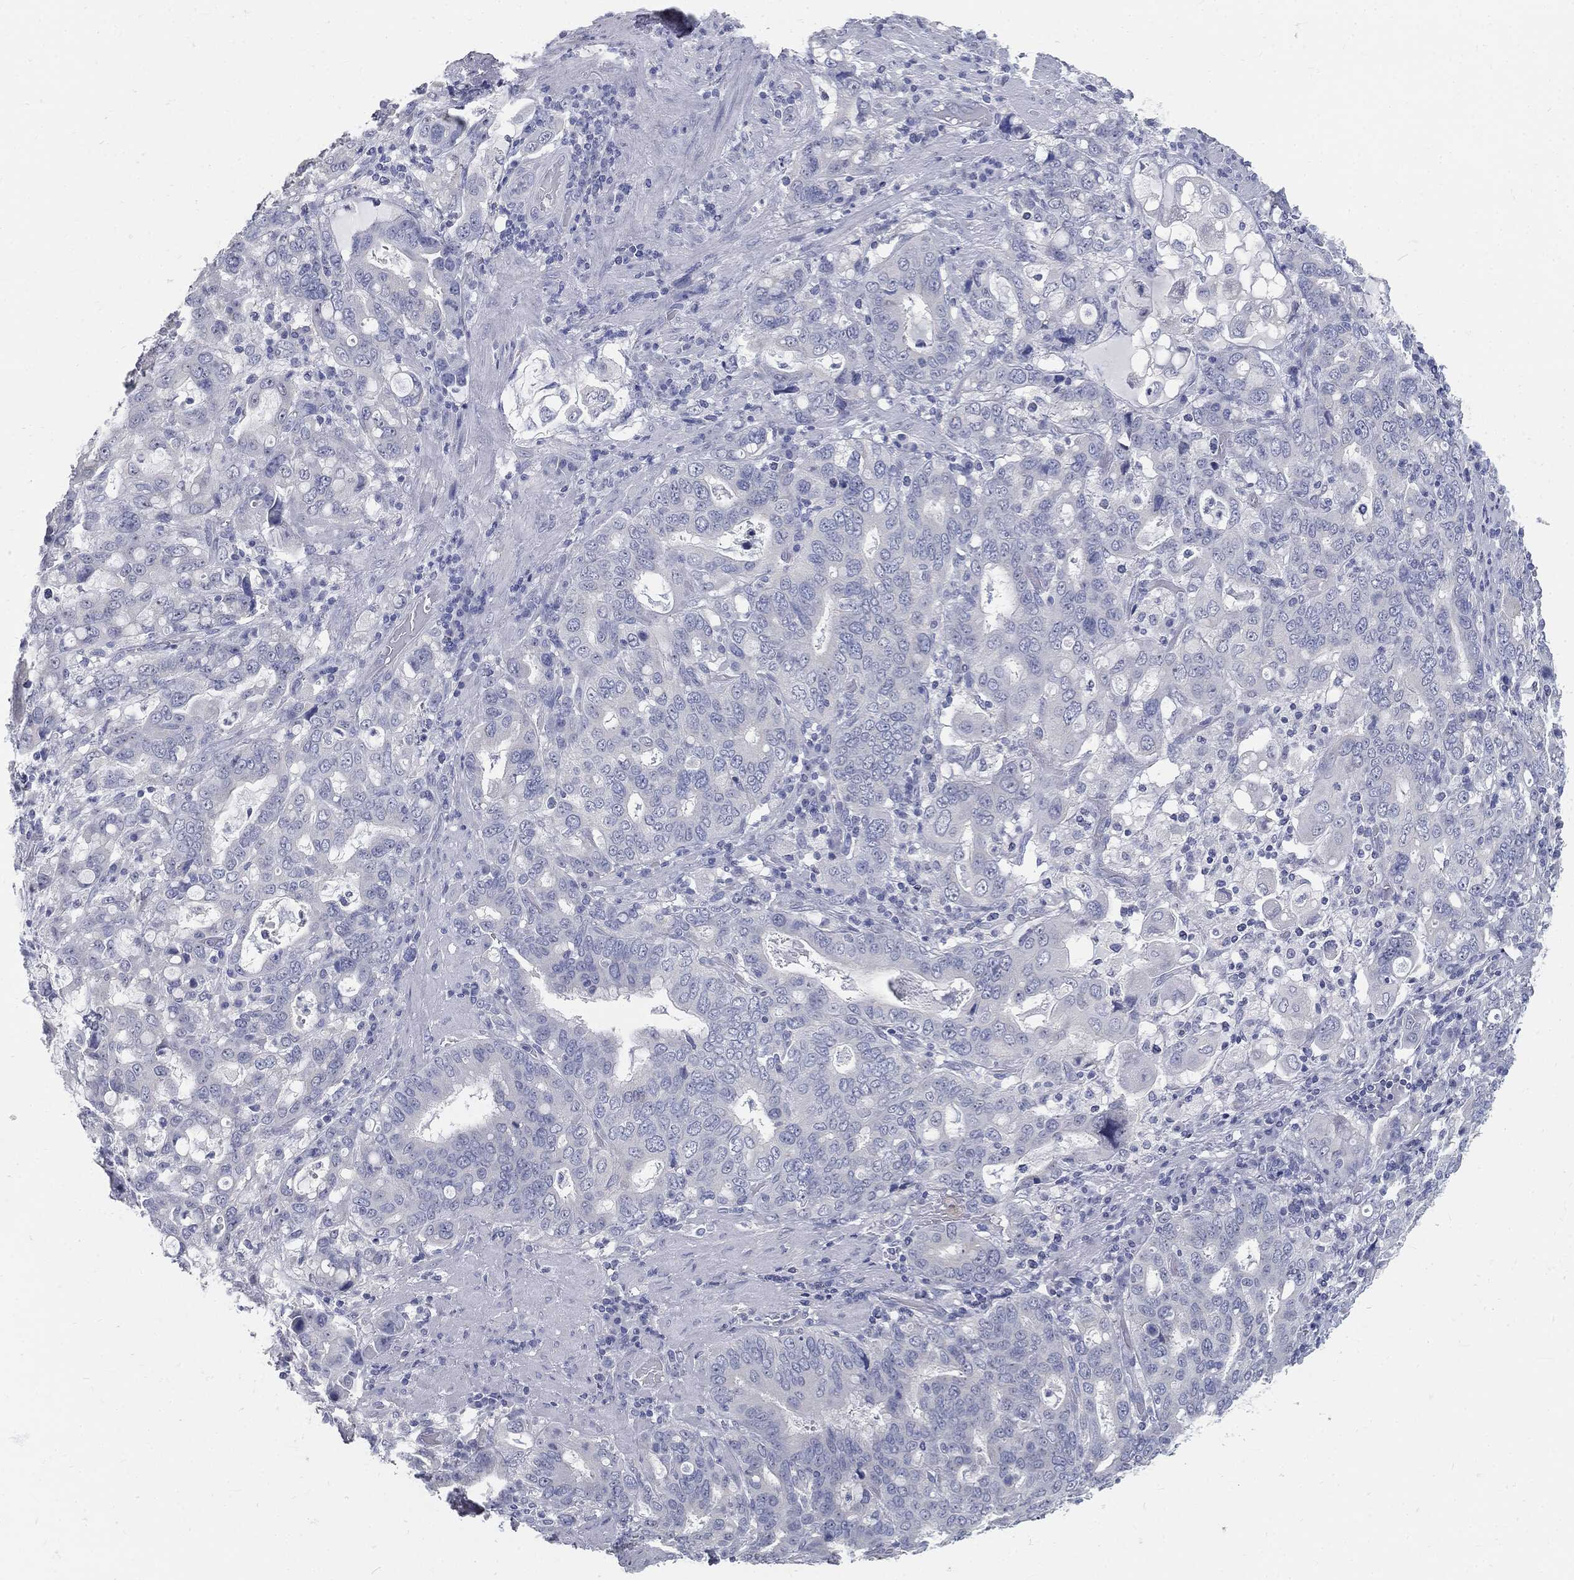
{"staining": {"intensity": "negative", "quantity": "none", "location": "none"}, "tissue": "stomach cancer", "cell_type": "Tumor cells", "image_type": "cancer", "snomed": [{"axis": "morphology", "description": "Adenocarcinoma, NOS"}, {"axis": "topography", "description": "Stomach, upper"}, {"axis": "topography", "description": "Stomach"}], "caption": "Immunohistochemical staining of human stomach cancer (adenocarcinoma) shows no significant positivity in tumor cells.", "gene": "CUZD1", "patient": {"sex": "male", "age": 62}}